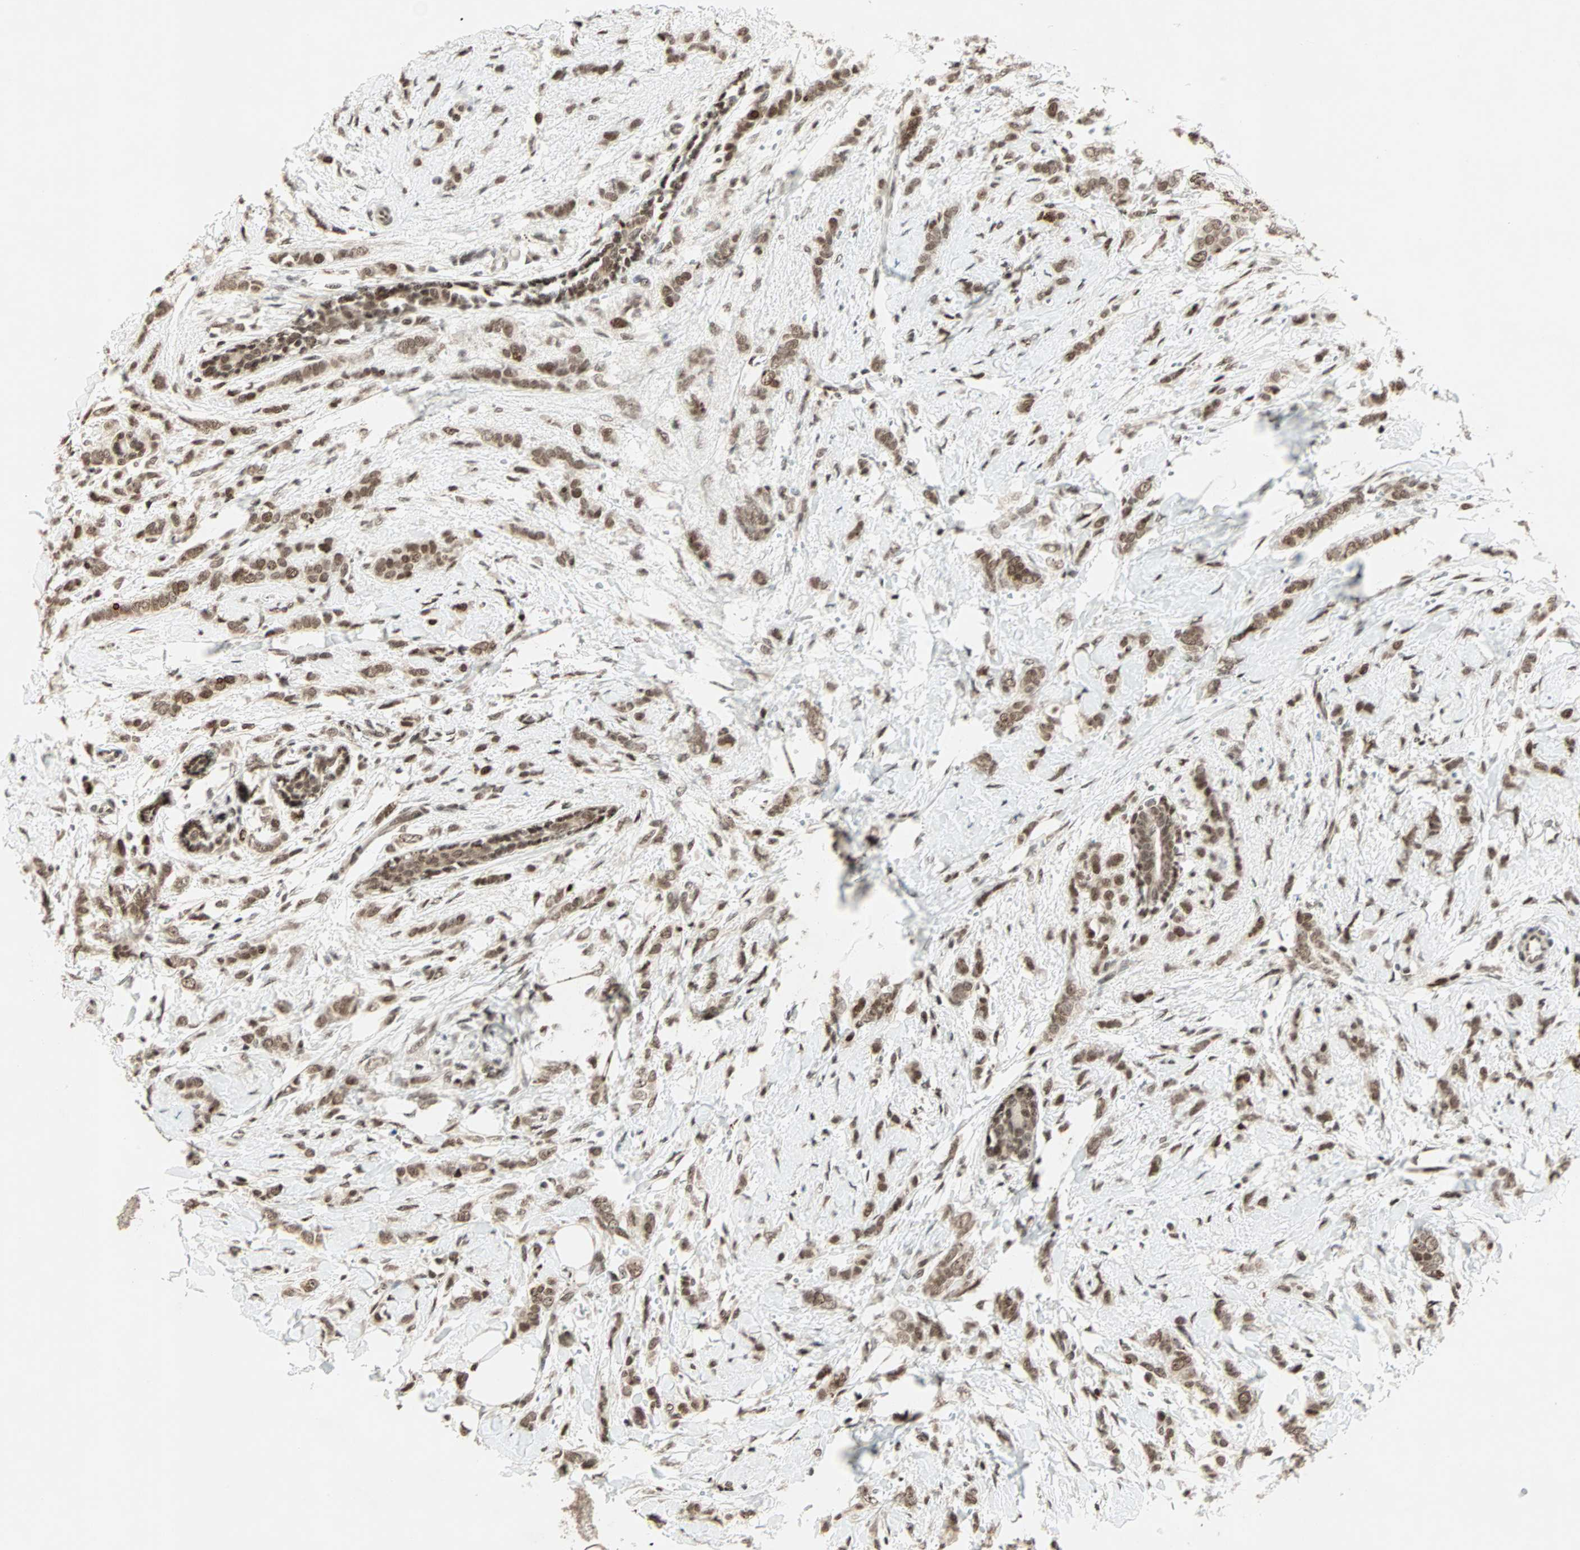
{"staining": {"intensity": "moderate", "quantity": ">75%", "location": "nuclear"}, "tissue": "breast cancer", "cell_type": "Tumor cells", "image_type": "cancer", "snomed": [{"axis": "morphology", "description": "Lobular carcinoma, in situ"}, {"axis": "morphology", "description": "Lobular carcinoma"}, {"axis": "topography", "description": "Breast"}], "caption": "Immunohistochemical staining of human breast cancer exhibits medium levels of moderate nuclear staining in about >75% of tumor cells.", "gene": "MDC1", "patient": {"sex": "female", "age": 41}}